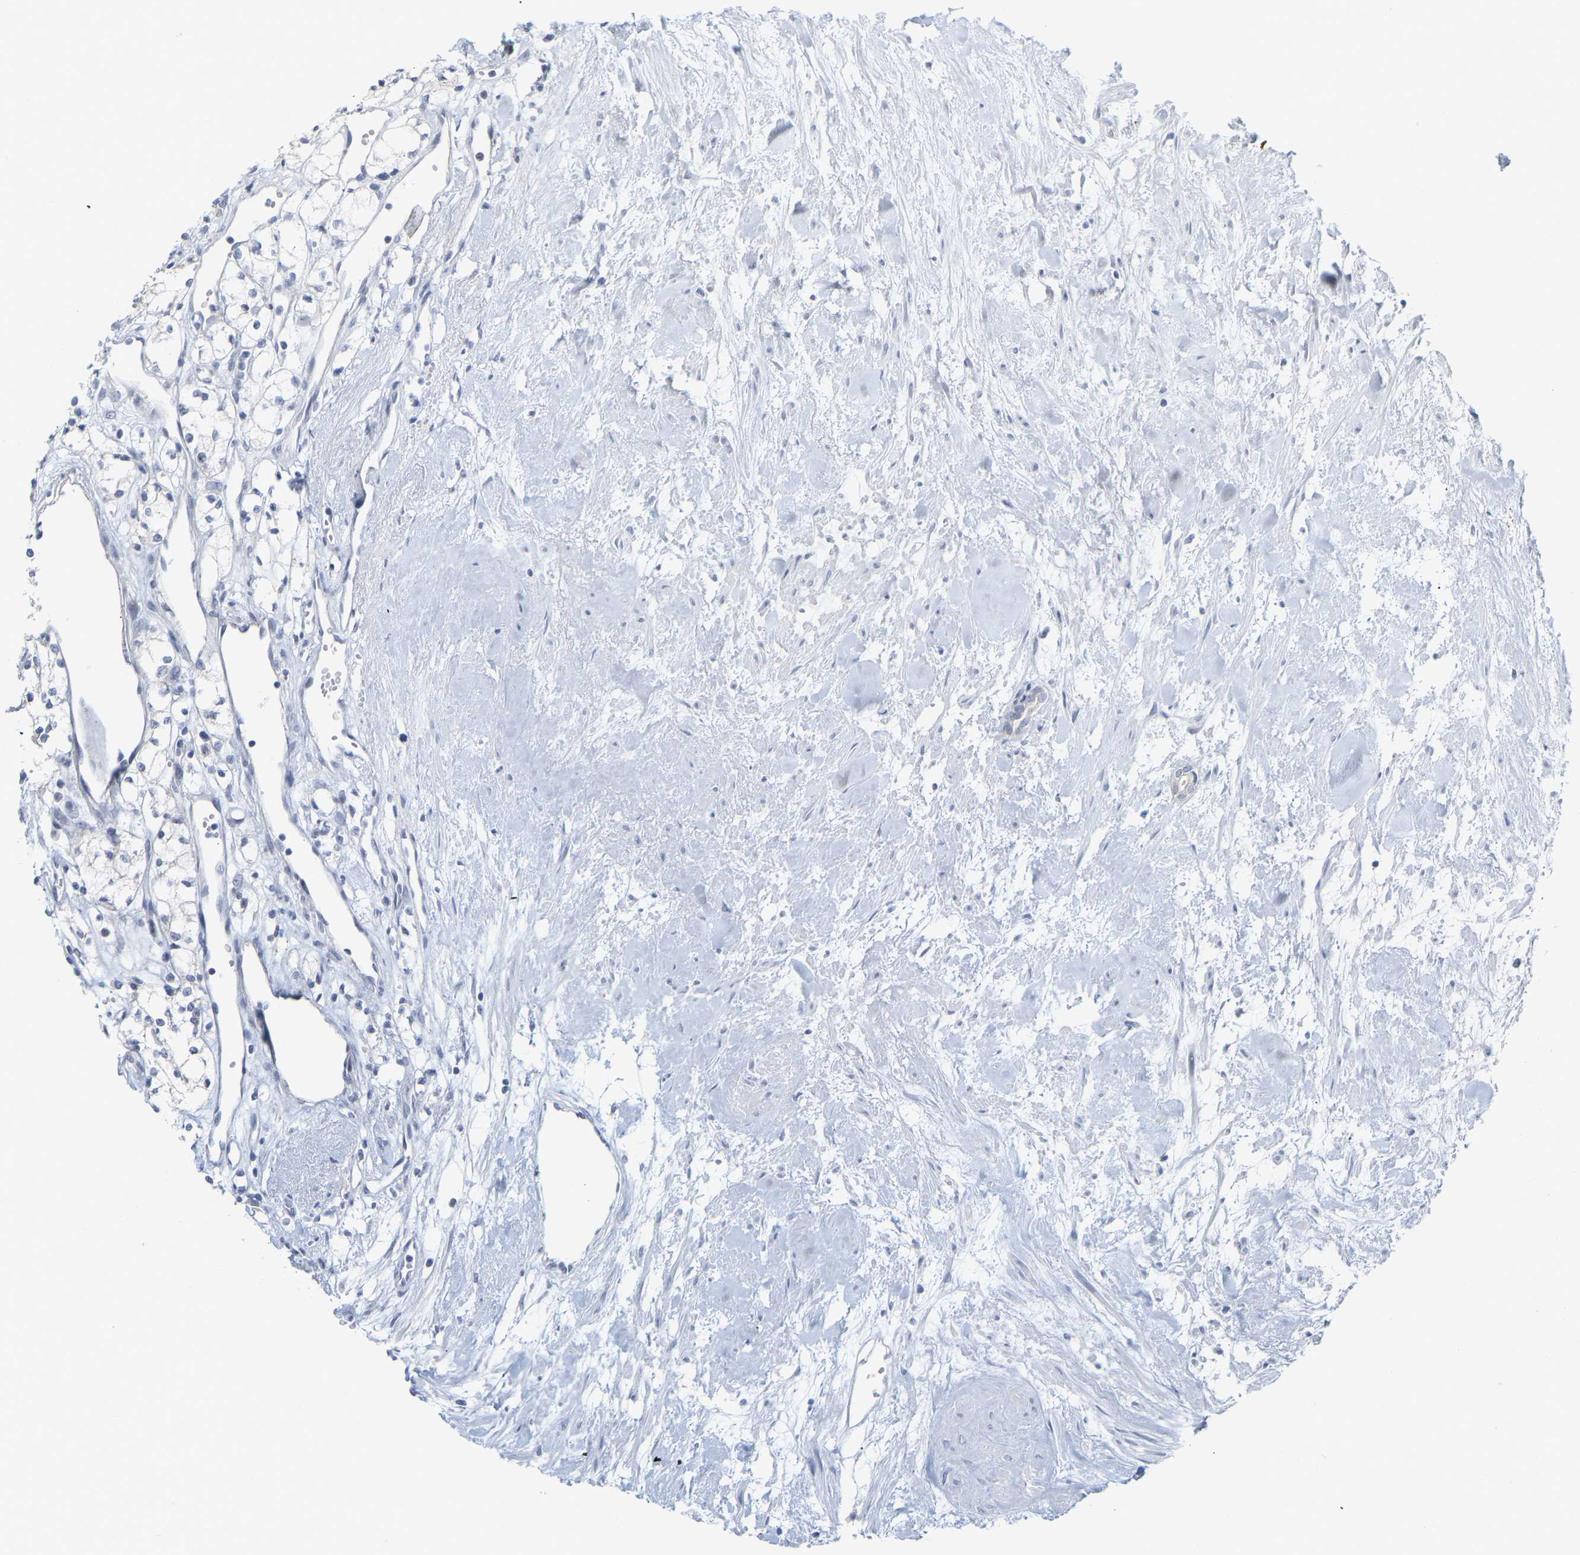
{"staining": {"intensity": "negative", "quantity": "none", "location": "none"}, "tissue": "renal cancer", "cell_type": "Tumor cells", "image_type": "cancer", "snomed": [{"axis": "morphology", "description": "Adenocarcinoma, NOS"}, {"axis": "topography", "description": "Kidney"}], "caption": "Immunohistochemical staining of renal cancer (adenocarcinoma) exhibits no significant staining in tumor cells.", "gene": "KRT76", "patient": {"sex": "male", "age": 59}}